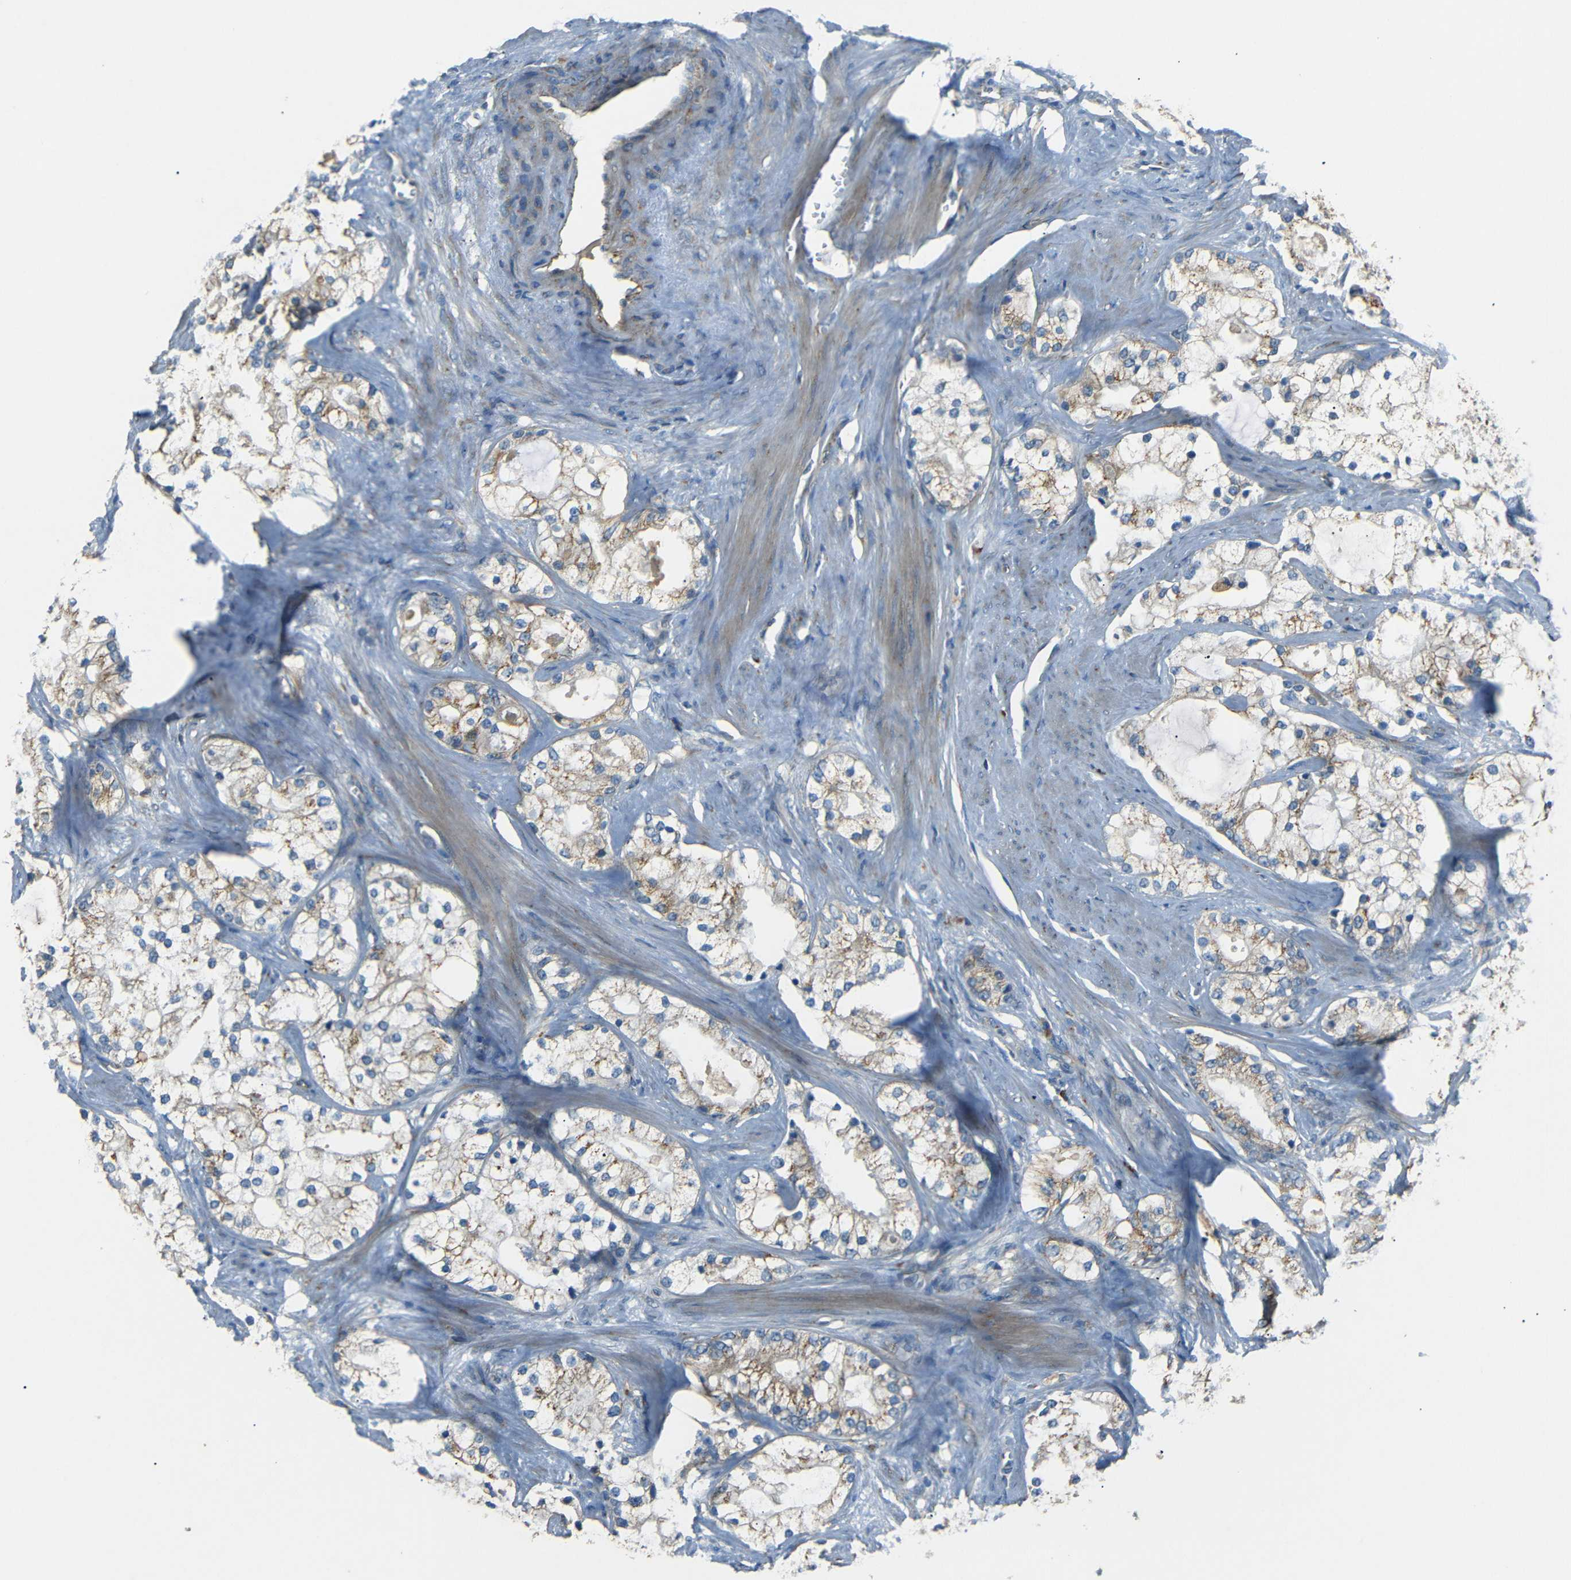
{"staining": {"intensity": "moderate", "quantity": ">75%", "location": "cytoplasmic/membranous"}, "tissue": "prostate cancer", "cell_type": "Tumor cells", "image_type": "cancer", "snomed": [{"axis": "morphology", "description": "Adenocarcinoma, Low grade"}, {"axis": "topography", "description": "Prostate"}], "caption": "Moderate cytoplasmic/membranous staining for a protein is identified in about >75% of tumor cells of low-grade adenocarcinoma (prostate) using immunohistochemistry.", "gene": "NETO2", "patient": {"sex": "male", "age": 58}}